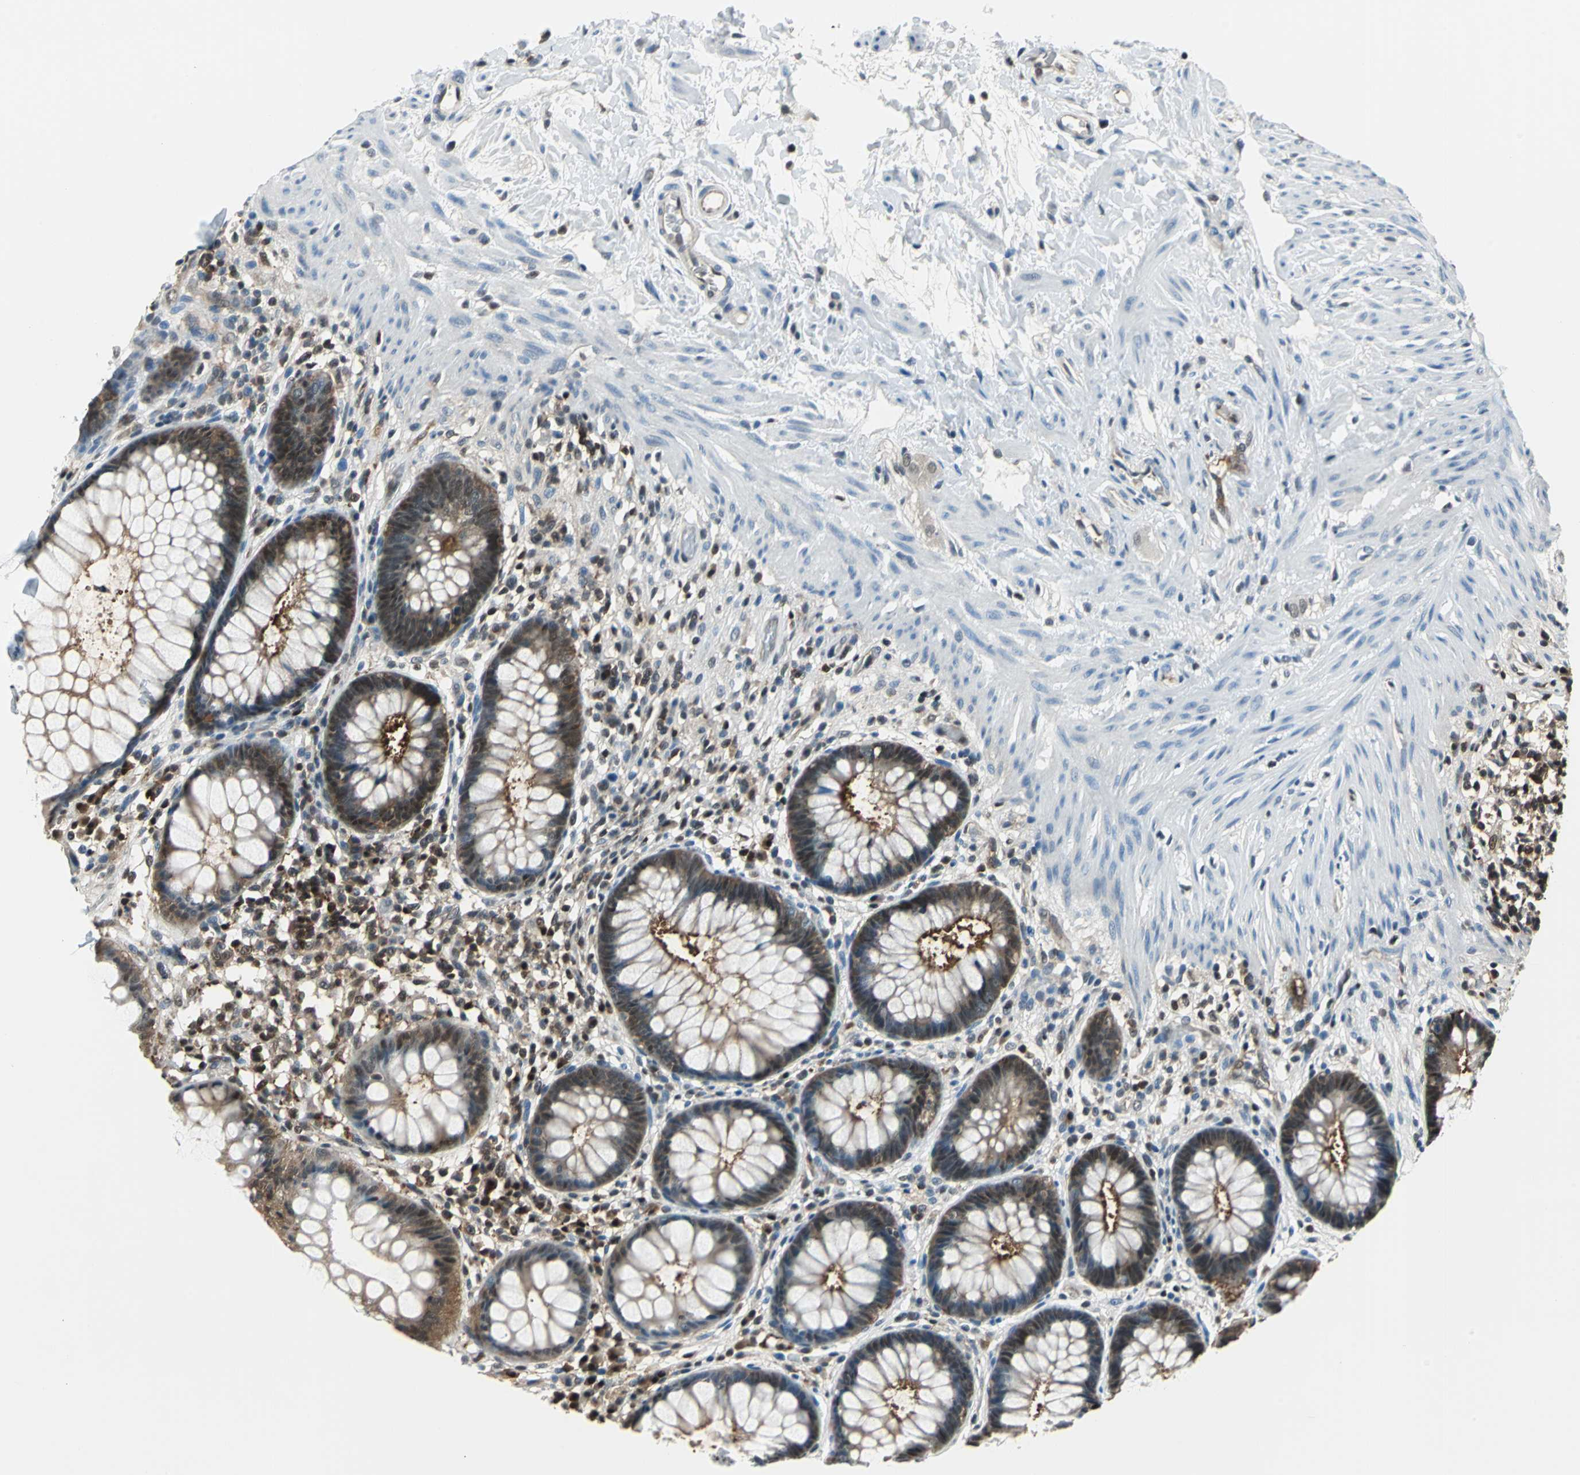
{"staining": {"intensity": "moderate", "quantity": "25%-75%", "location": "cytoplasmic/membranous"}, "tissue": "rectum", "cell_type": "Glandular cells", "image_type": "normal", "snomed": [{"axis": "morphology", "description": "Normal tissue, NOS"}, {"axis": "topography", "description": "Rectum"}], "caption": "Moderate cytoplasmic/membranous expression for a protein is seen in approximately 25%-75% of glandular cells of normal rectum using immunohistochemistry (IHC).", "gene": "PSME1", "patient": {"sex": "female", "age": 46}}